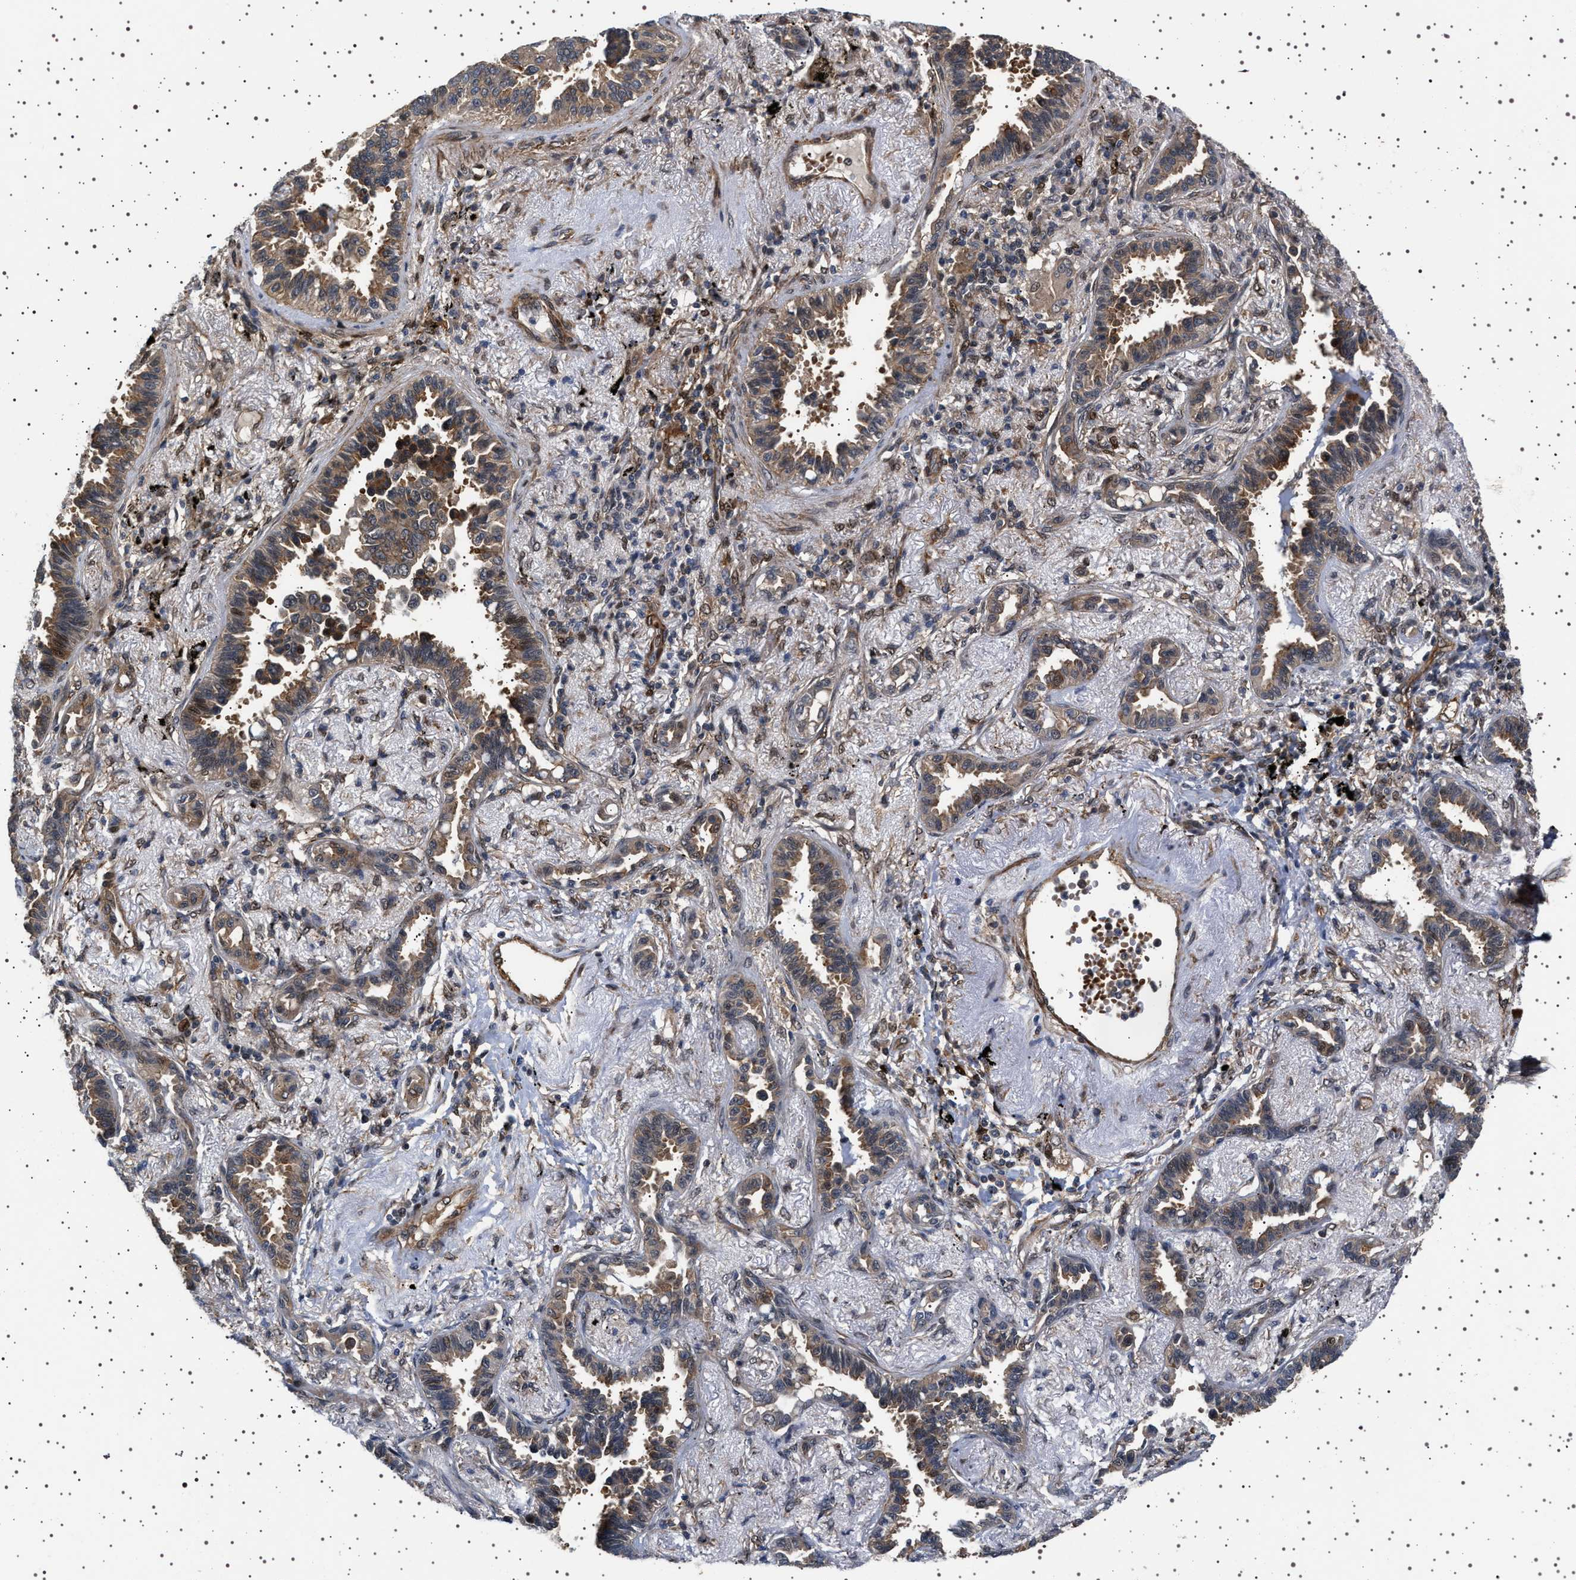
{"staining": {"intensity": "moderate", "quantity": ">75%", "location": "cytoplasmic/membranous"}, "tissue": "lung cancer", "cell_type": "Tumor cells", "image_type": "cancer", "snomed": [{"axis": "morphology", "description": "Adenocarcinoma, NOS"}, {"axis": "topography", "description": "Lung"}], "caption": "Lung adenocarcinoma was stained to show a protein in brown. There is medium levels of moderate cytoplasmic/membranous expression in about >75% of tumor cells. (brown staining indicates protein expression, while blue staining denotes nuclei).", "gene": "BAG3", "patient": {"sex": "male", "age": 59}}